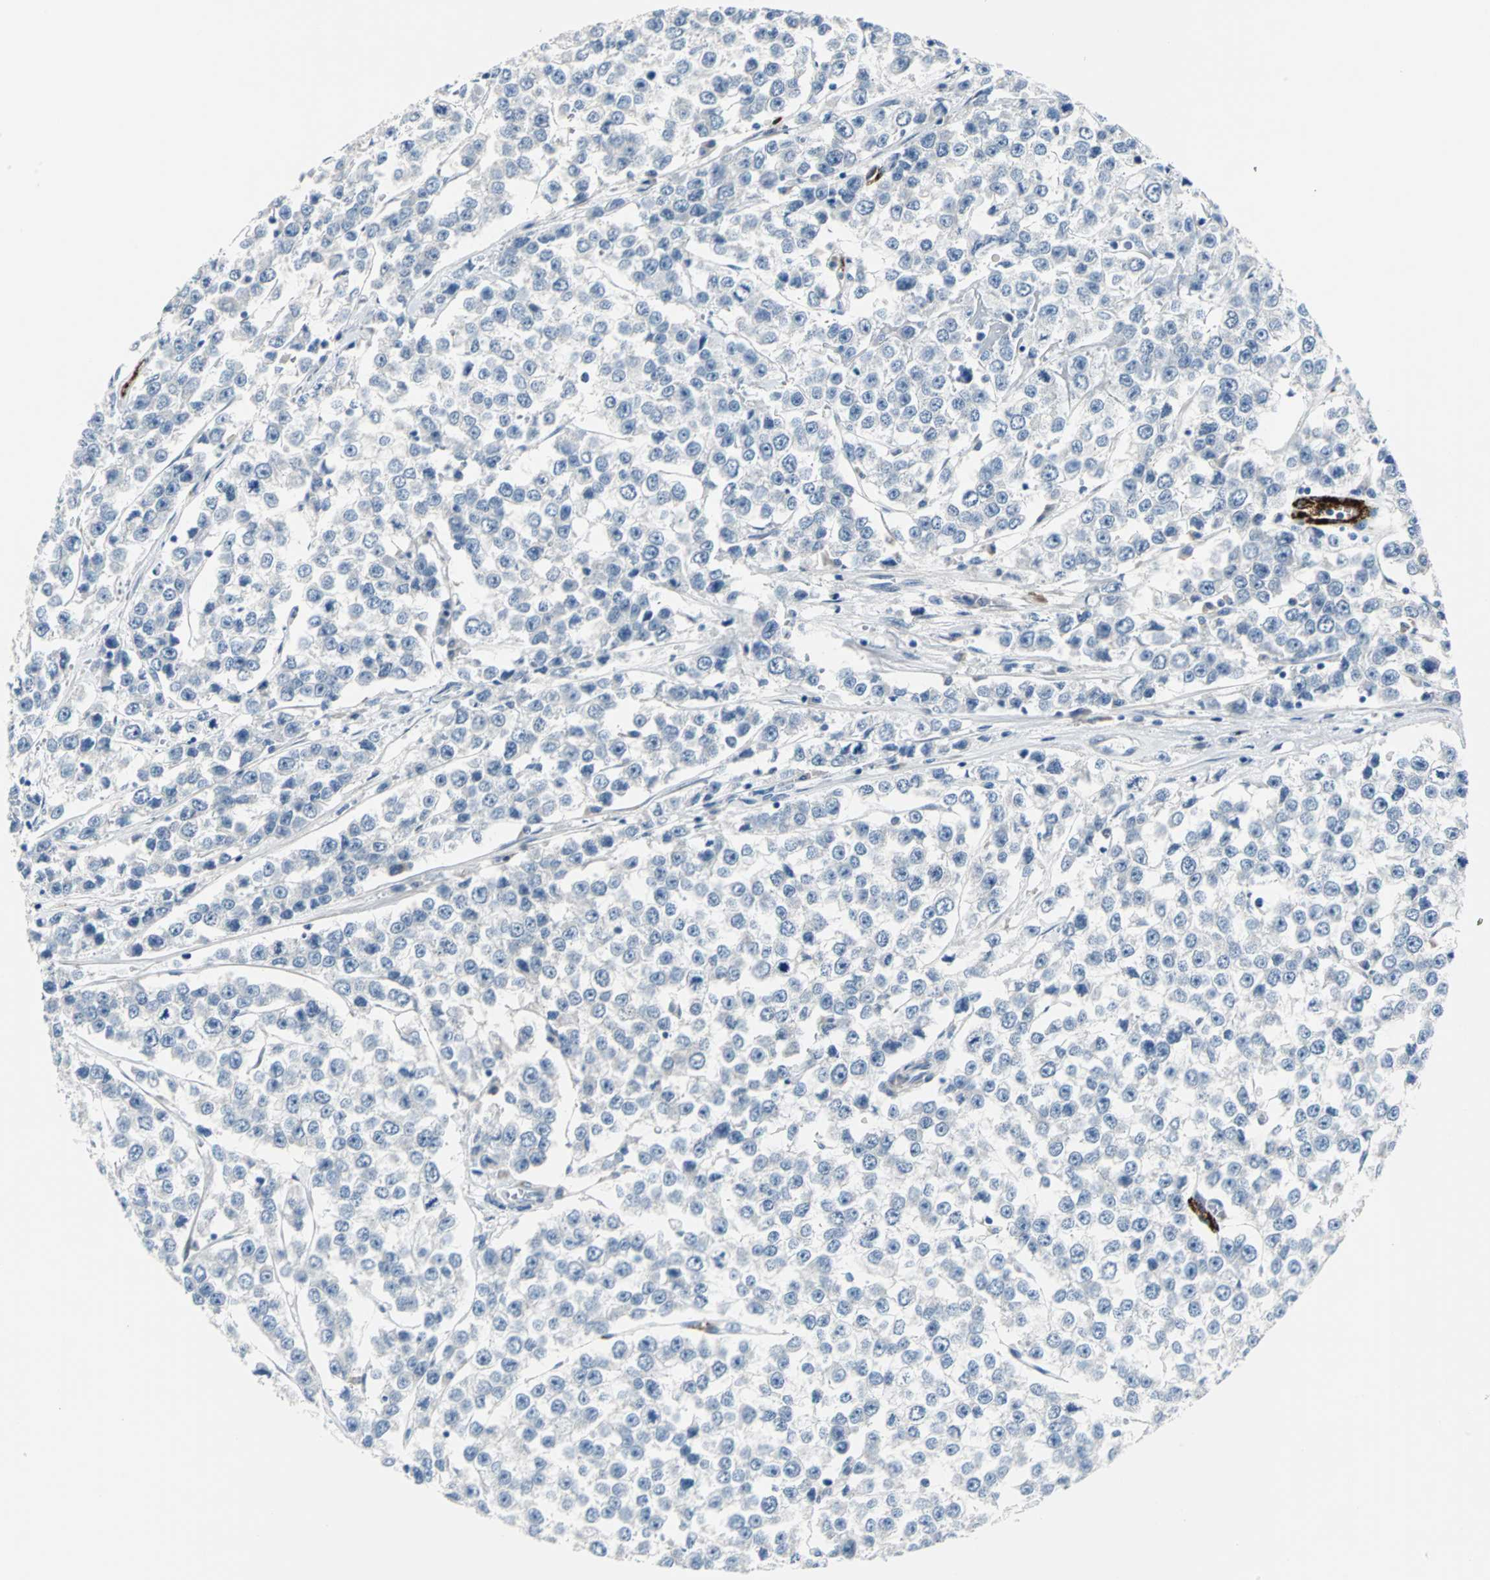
{"staining": {"intensity": "negative", "quantity": "none", "location": "none"}, "tissue": "testis cancer", "cell_type": "Tumor cells", "image_type": "cancer", "snomed": [{"axis": "morphology", "description": "Seminoma, NOS"}, {"axis": "morphology", "description": "Carcinoma, Embryonal, NOS"}, {"axis": "topography", "description": "Testis"}], "caption": "There is no significant staining in tumor cells of testis cancer (embryonal carcinoma).", "gene": "SELP", "patient": {"sex": "male", "age": 52}}